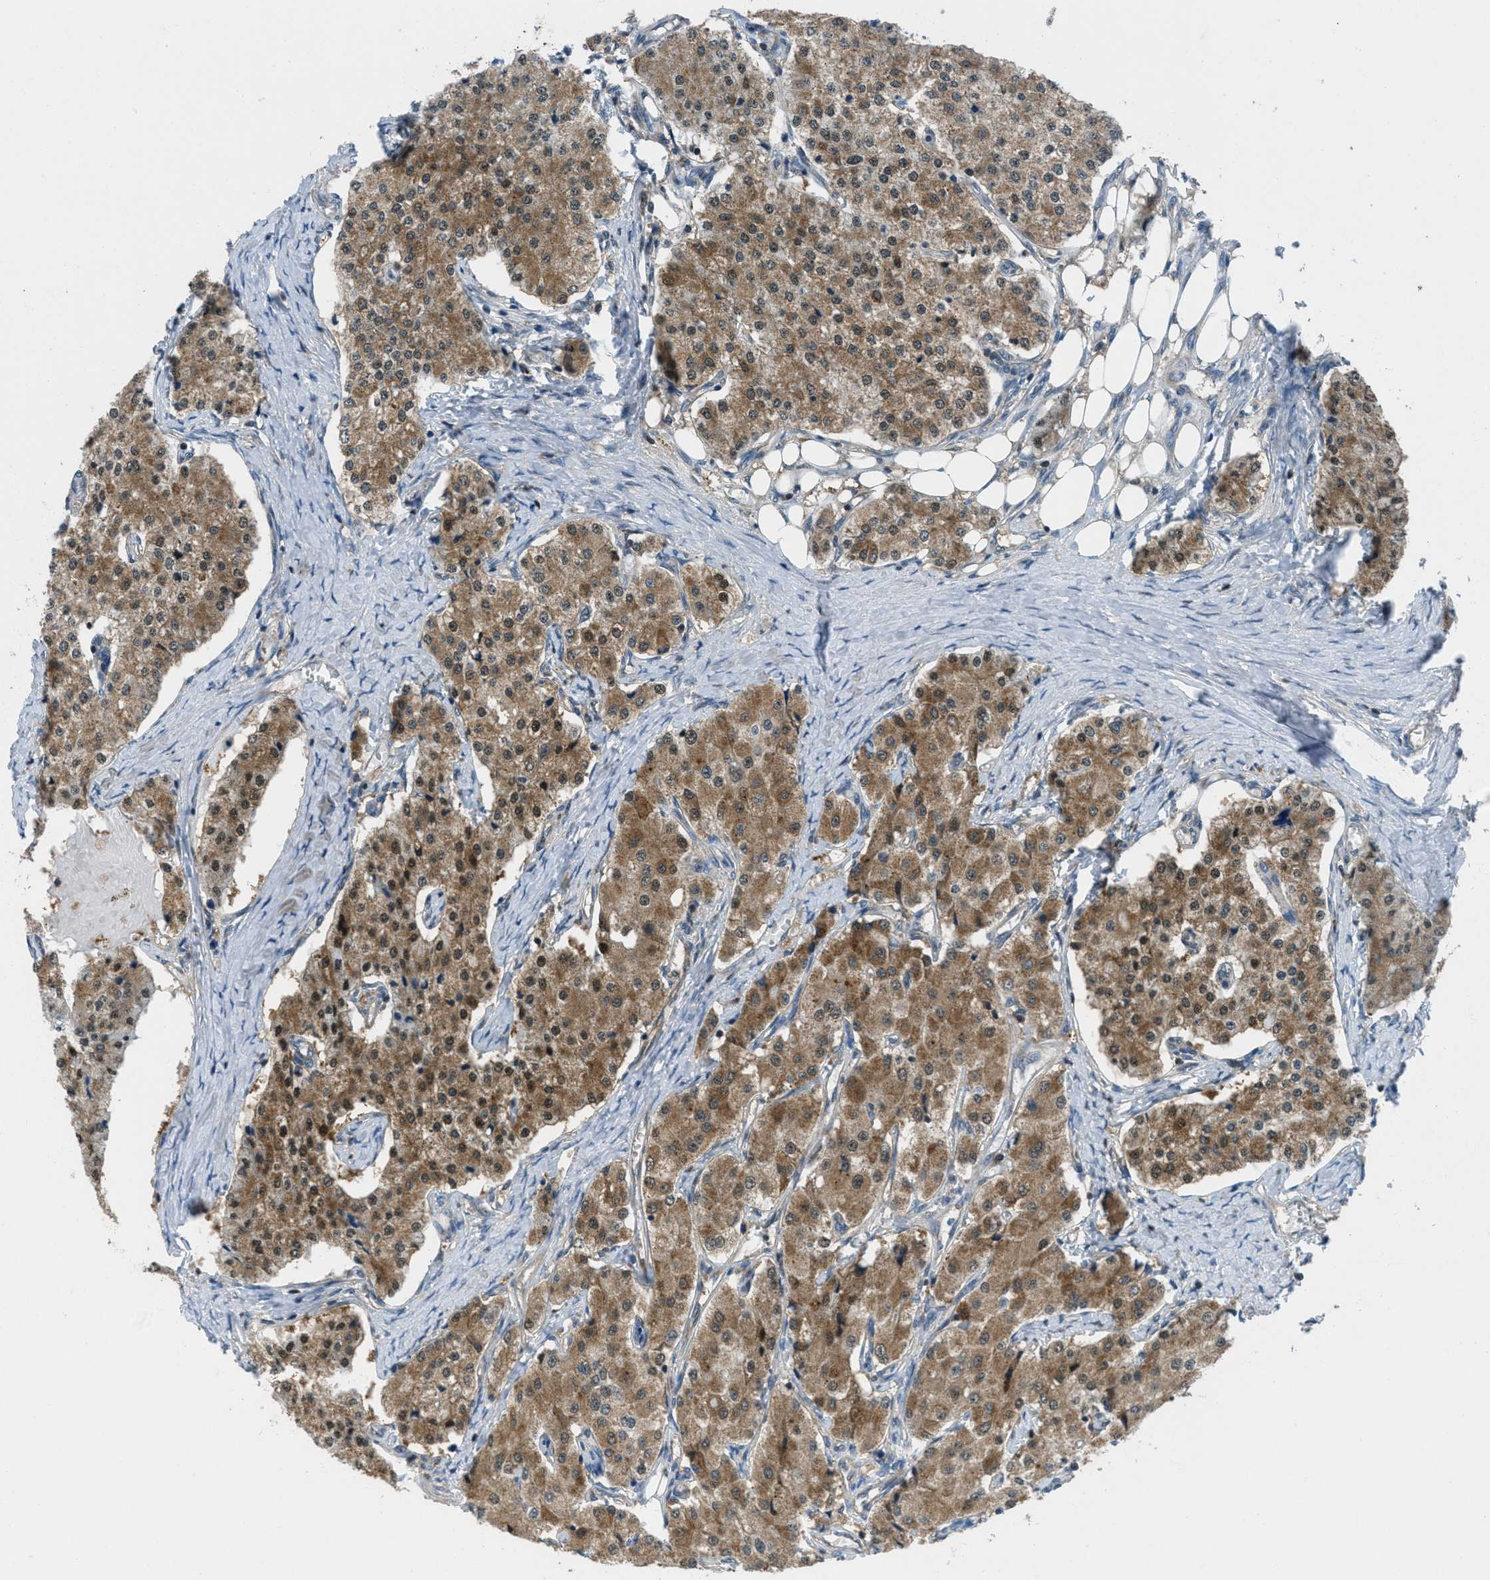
{"staining": {"intensity": "moderate", "quantity": ">75%", "location": "cytoplasmic/membranous,nuclear"}, "tissue": "carcinoid", "cell_type": "Tumor cells", "image_type": "cancer", "snomed": [{"axis": "morphology", "description": "Carcinoid, malignant, NOS"}, {"axis": "topography", "description": "Colon"}], "caption": "There is medium levels of moderate cytoplasmic/membranous and nuclear positivity in tumor cells of carcinoid, as demonstrated by immunohistochemical staining (brown color).", "gene": "PIP5K1C", "patient": {"sex": "female", "age": 52}}